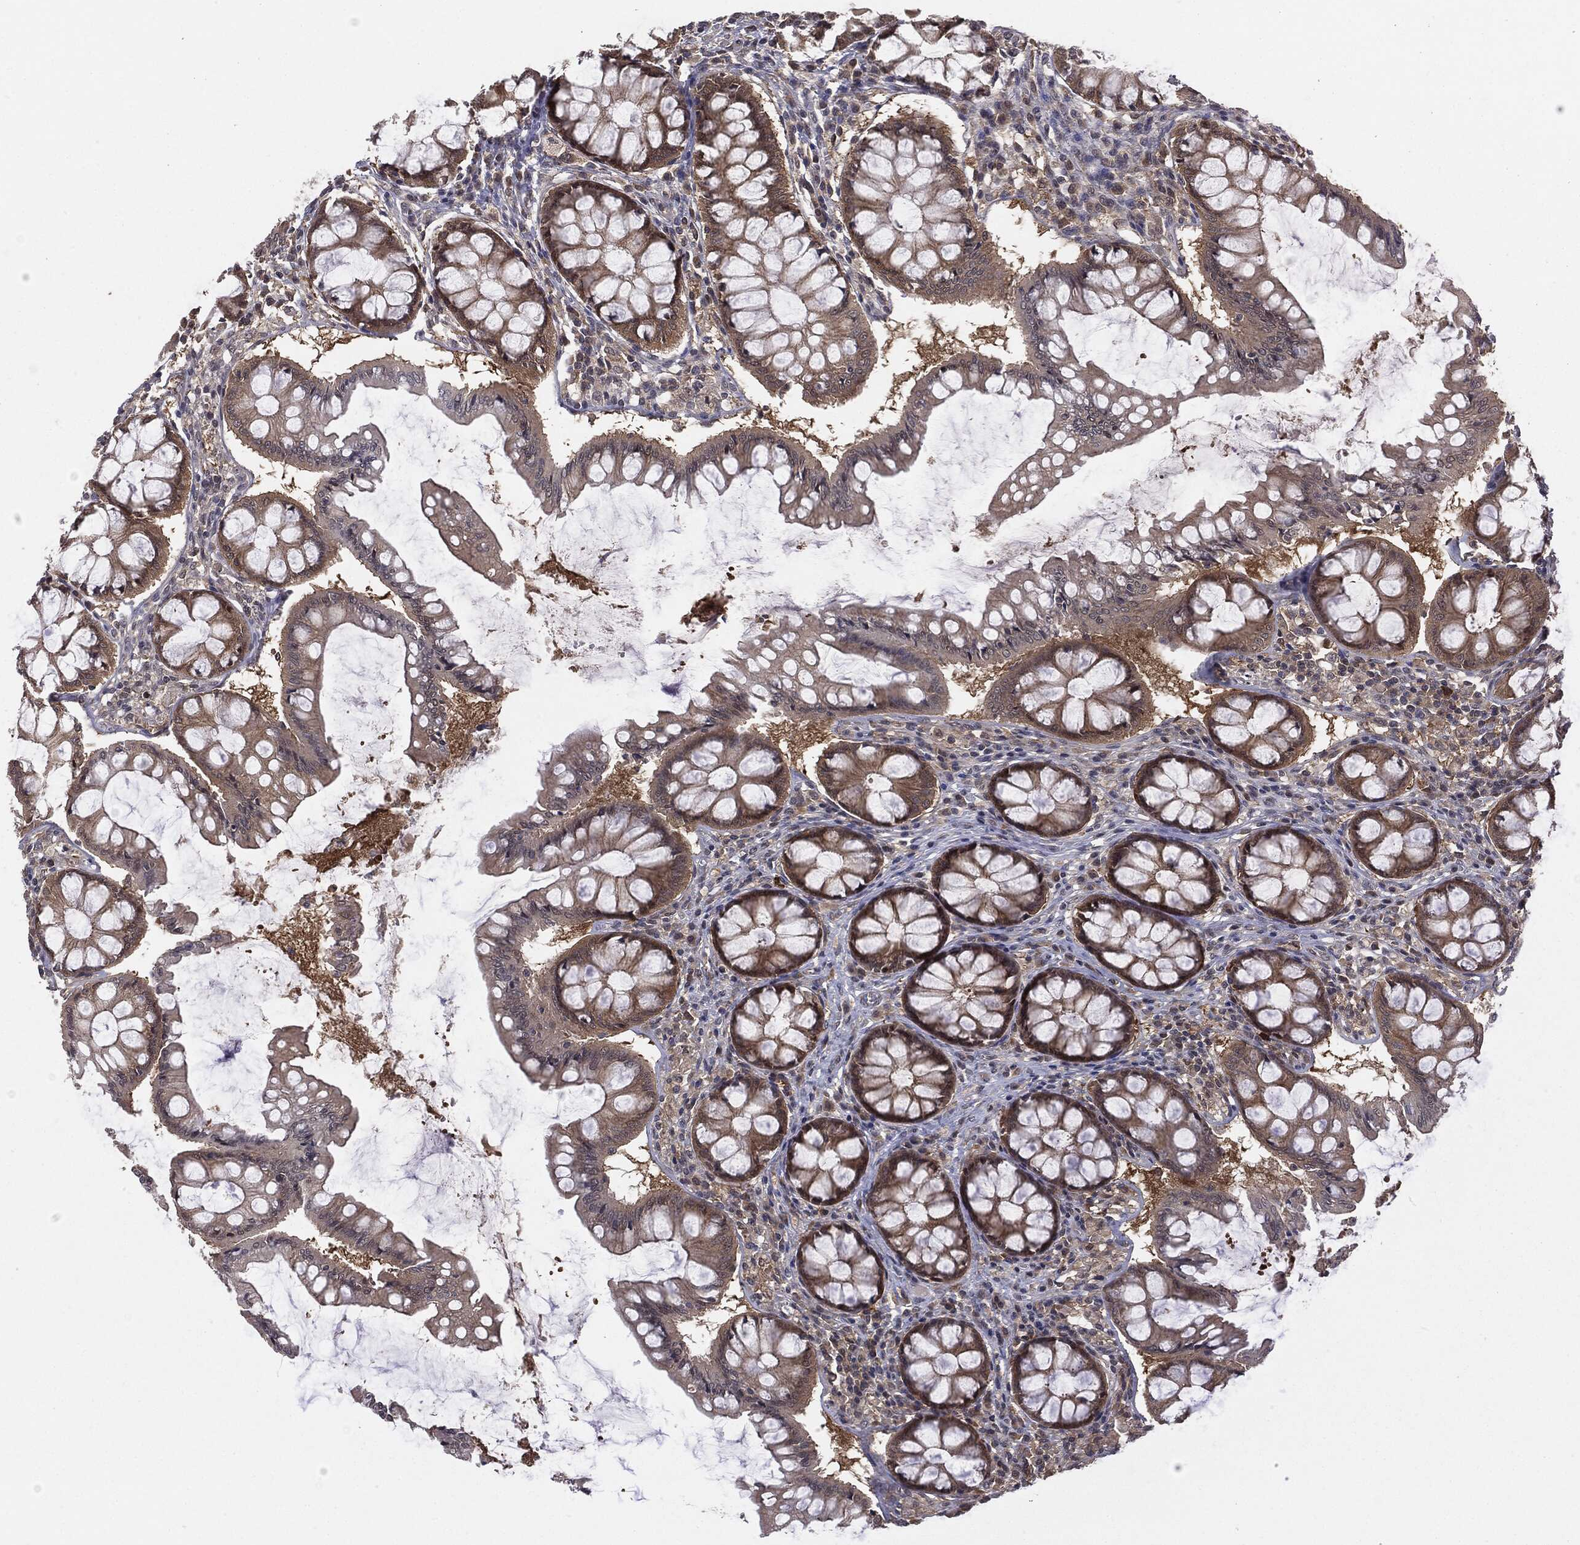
{"staining": {"intensity": "negative", "quantity": "none", "location": "none"}, "tissue": "colon", "cell_type": "Endothelial cells", "image_type": "normal", "snomed": [{"axis": "morphology", "description": "Normal tissue, NOS"}, {"axis": "topography", "description": "Colon"}], "caption": "This is a micrograph of immunohistochemistry (IHC) staining of benign colon, which shows no expression in endothelial cells.", "gene": "KRT7", "patient": {"sex": "female", "age": 65}}